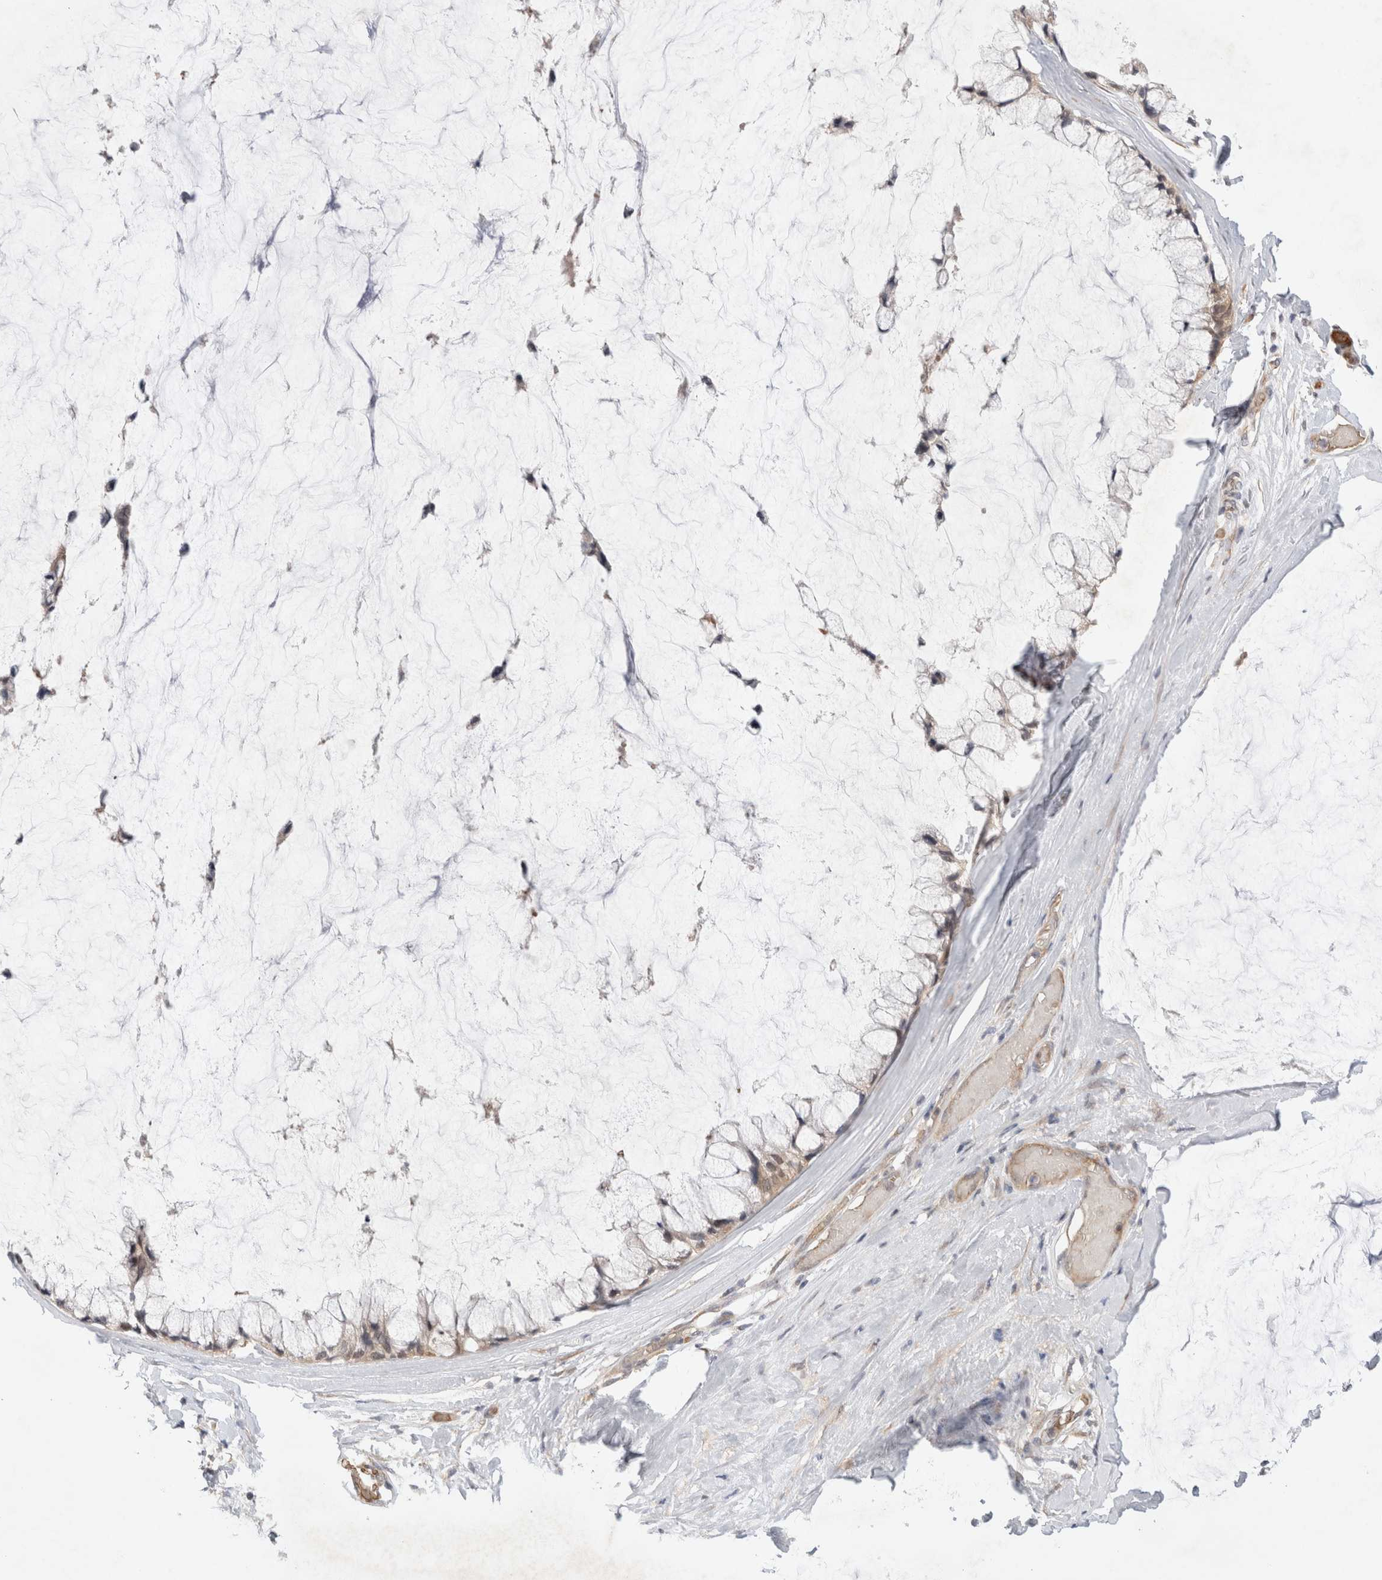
{"staining": {"intensity": "weak", "quantity": "<25%", "location": "cytoplasmic/membranous"}, "tissue": "ovarian cancer", "cell_type": "Tumor cells", "image_type": "cancer", "snomed": [{"axis": "morphology", "description": "Cystadenocarcinoma, mucinous, NOS"}, {"axis": "topography", "description": "Ovary"}], "caption": "A micrograph of human mucinous cystadenocarcinoma (ovarian) is negative for staining in tumor cells.", "gene": "EIF3E", "patient": {"sex": "female", "age": 39}}